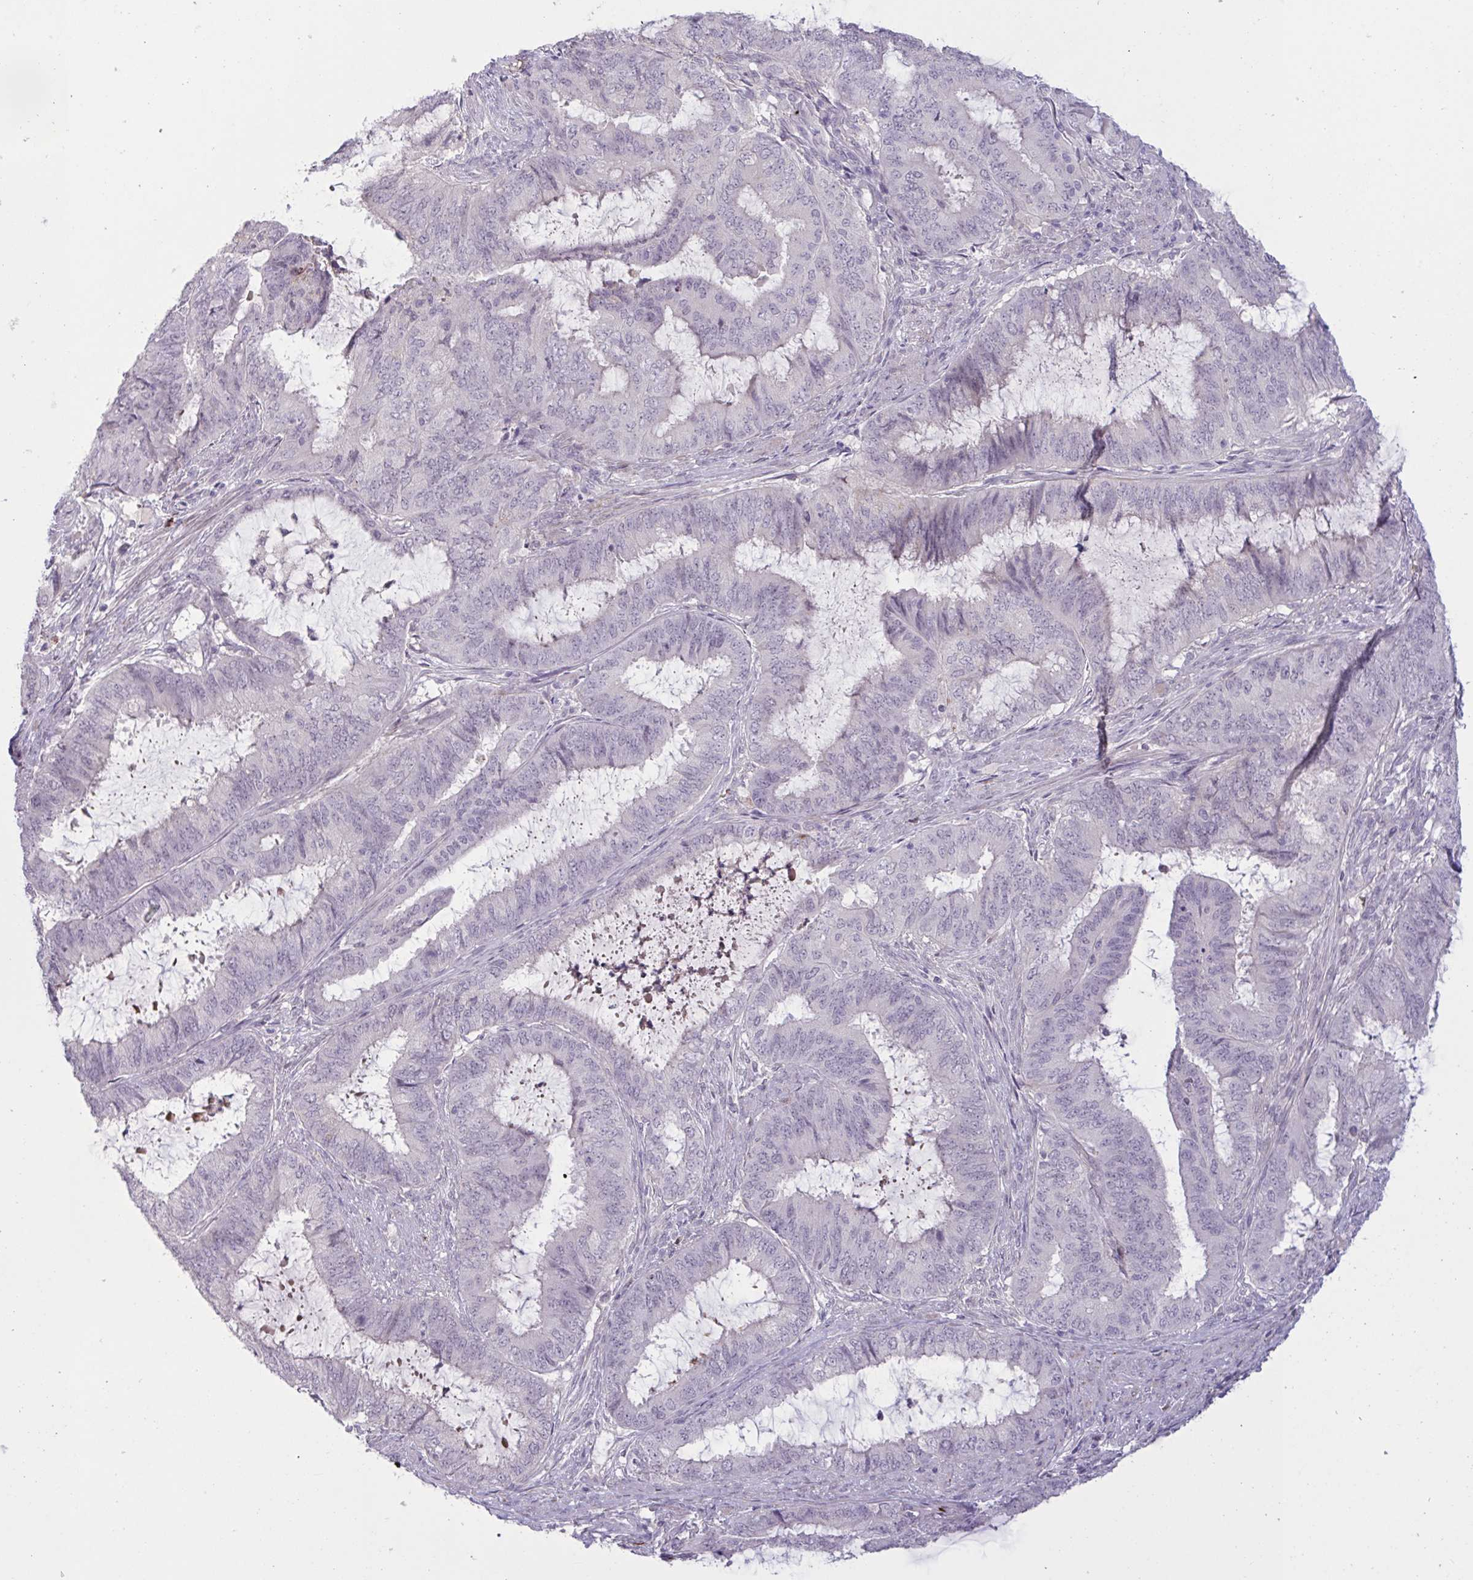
{"staining": {"intensity": "negative", "quantity": "none", "location": "none"}, "tissue": "endometrial cancer", "cell_type": "Tumor cells", "image_type": "cancer", "snomed": [{"axis": "morphology", "description": "Adenocarcinoma, NOS"}, {"axis": "topography", "description": "Endometrium"}], "caption": "An IHC photomicrograph of endometrial cancer (adenocarcinoma) is shown. There is no staining in tumor cells of endometrial cancer (adenocarcinoma).", "gene": "RFPL4B", "patient": {"sex": "female", "age": 51}}